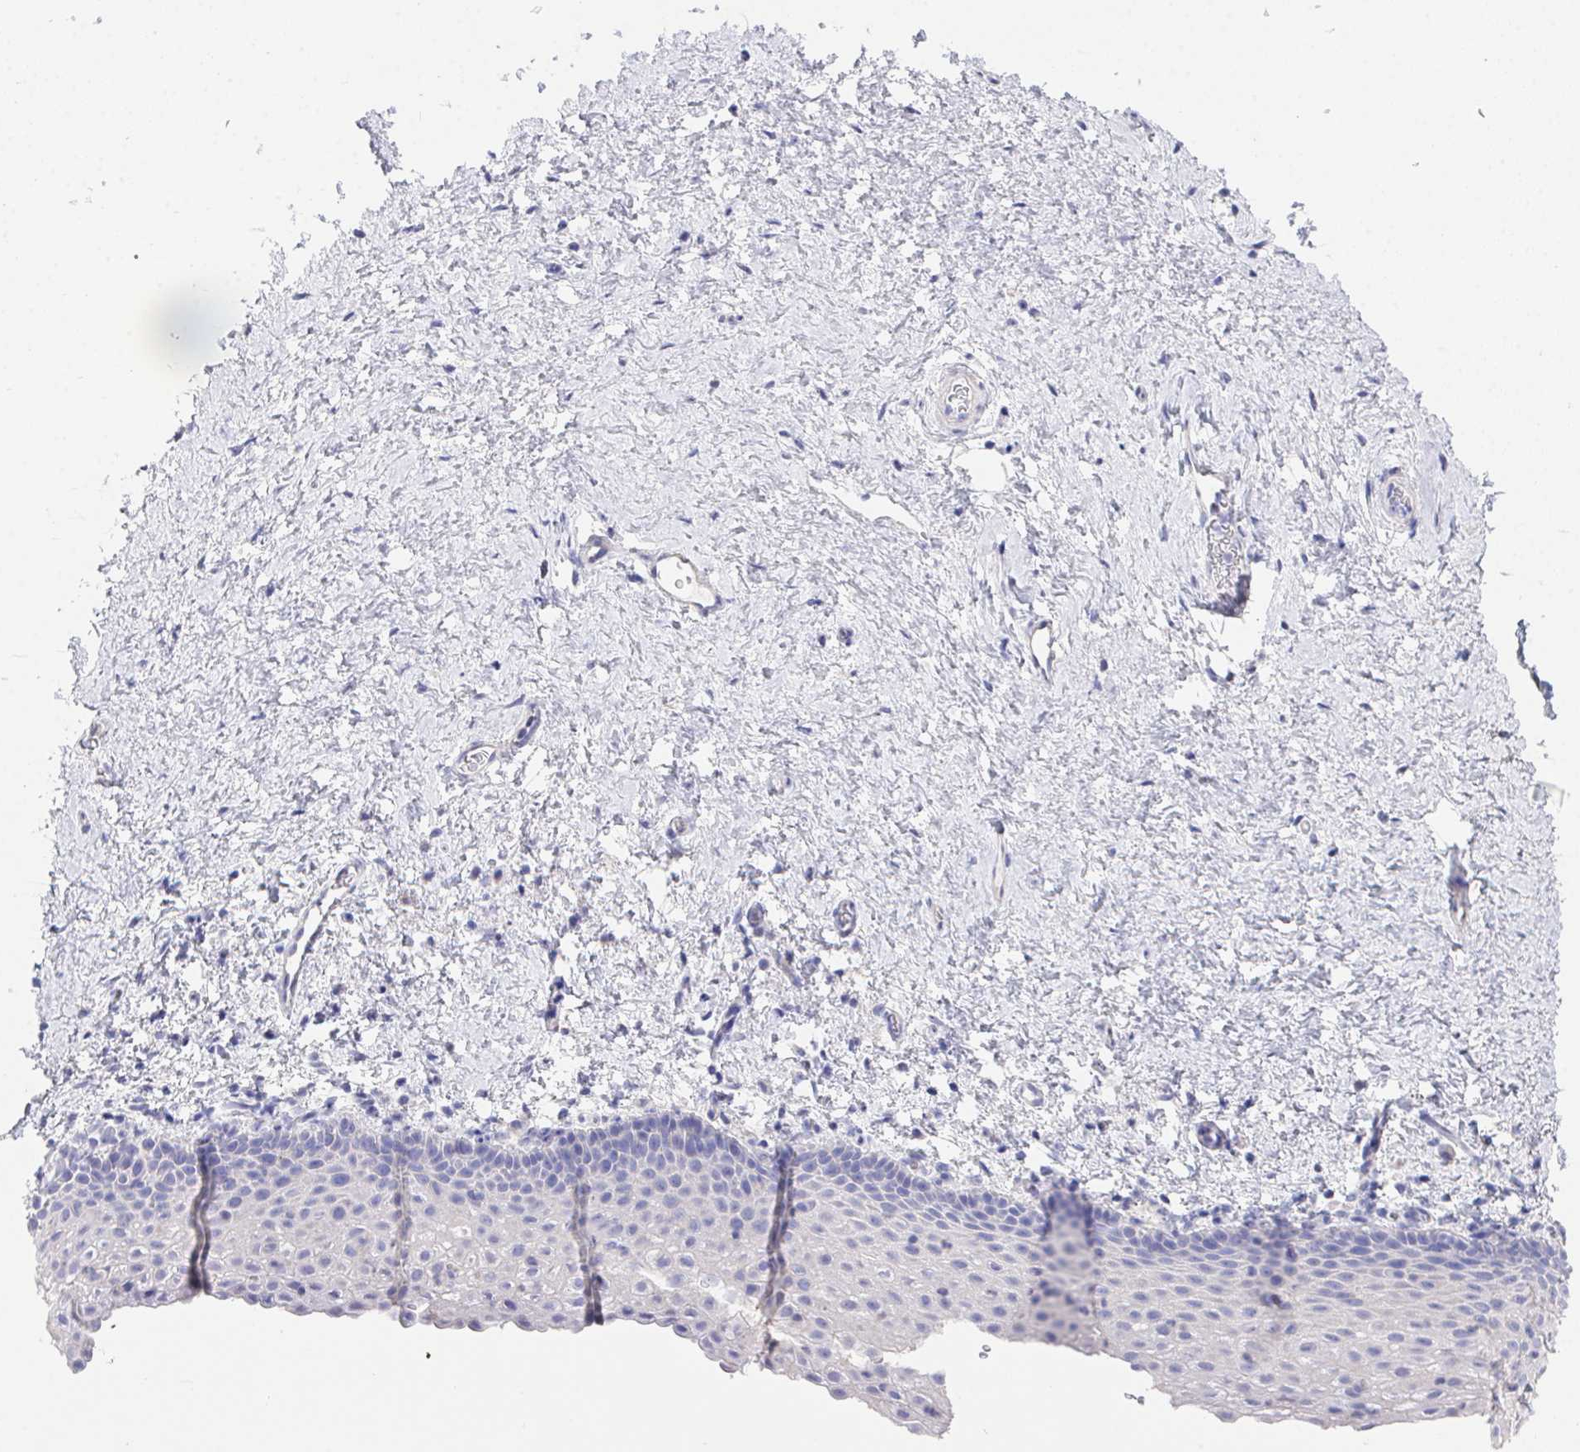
{"staining": {"intensity": "negative", "quantity": "none", "location": "none"}, "tissue": "vagina", "cell_type": "Squamous epithelial cells", "image_type": "normal", "snomed": [{"axis": "morphology", "description": "Normal tissue, NOS"}, {"axis": "topography", "description": "Vagina"}], "caption": "A histopathology image of vagina stained for a protein reveals no brown staining in squamous epithelial cells. (DAB immunohistochemistry (IHC) with hematoxylin counter stain).", "gene": "PRG3", "patient": {"sex": "female", "age": 61}}